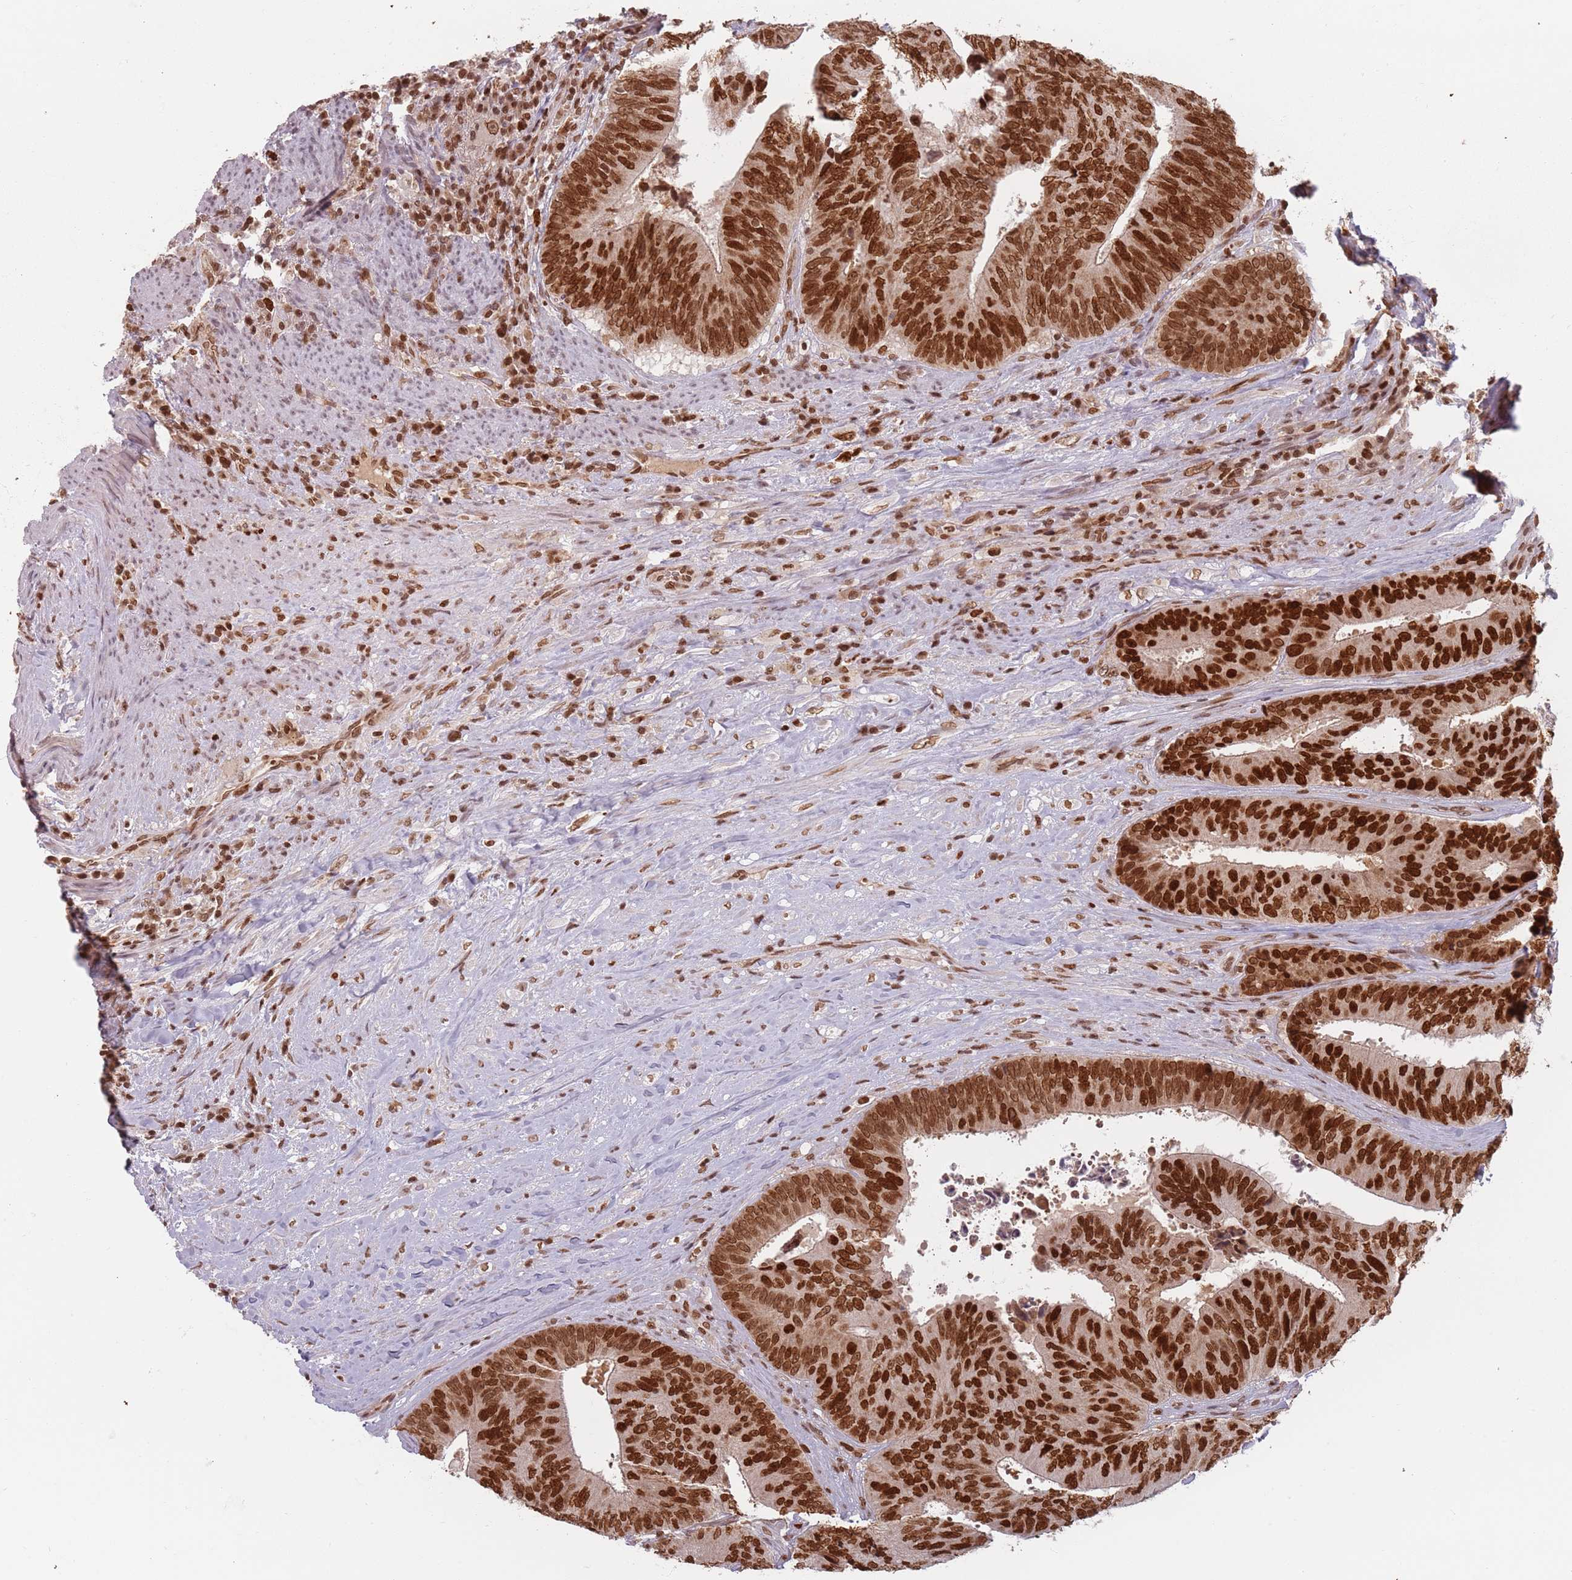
{"staining": {"intensity": "strong", "quantity": ">75%", "location": "nuclear"}, "tissue": "colorectal cancer", "cell_type": "Tumor cells", "image_type": "cancer", "snomed": [{"axis": "morphology", "description": "Adenocarcinoma, NOS"}, {"axis": "topography", "description": "Rectum"}], "caption": "Immunohistochemical staining of human colorectal cancer (adenocarcinoma) exhibits strong nuclear protein expression in approximately >75% of tumor cells. The protein is shown in brown color, while the nuclei are stained blue.", "gene": "NUP50", "patient": {"sex": "male", "age": 72}}